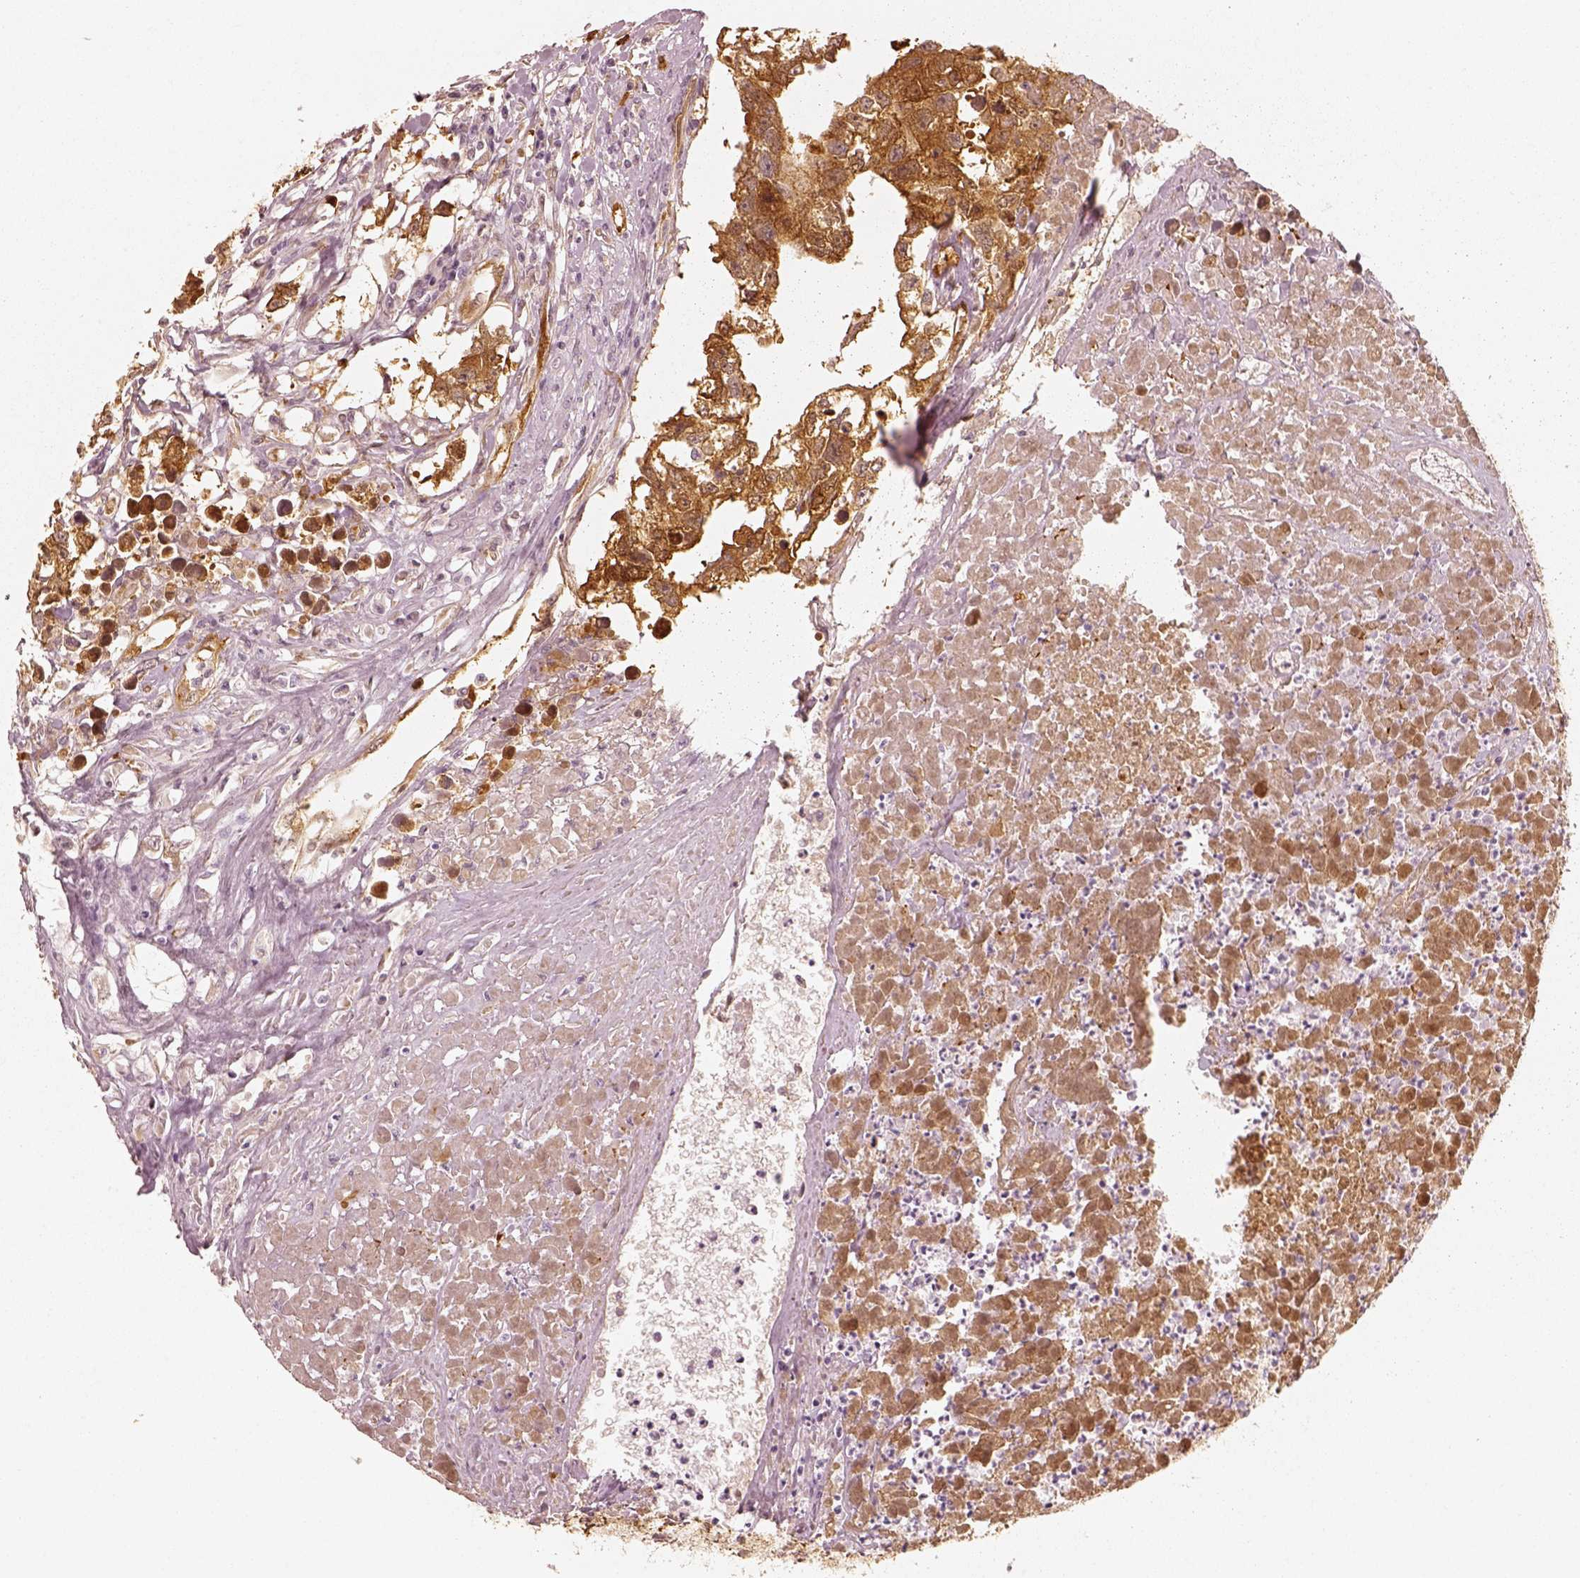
{"staining": {"intensity": "strong", "quantity": ">75%", "location": "cytoplasmic/membranous"}, "tissue": "testis cancer", "cell_type": "Tumor cells", "image_type": "cancer", "snomed": [{"axis": "morphology", "description": "Carcinoma, Embryonal, NOS"}, {"axis": "morphology", "description": "Teratoma, malignant, NOS"}, {"axis": "topography", "description": "Testis"}], "caption": "Testis cancer (teratoma (malignant)) stained with immunohistochemistry reveals strong cytoplasmic/membranous staining in approximately >75% of tumor cells.", "gene": "FSCN1", "patient": {"sex": "male", "age": 44}}